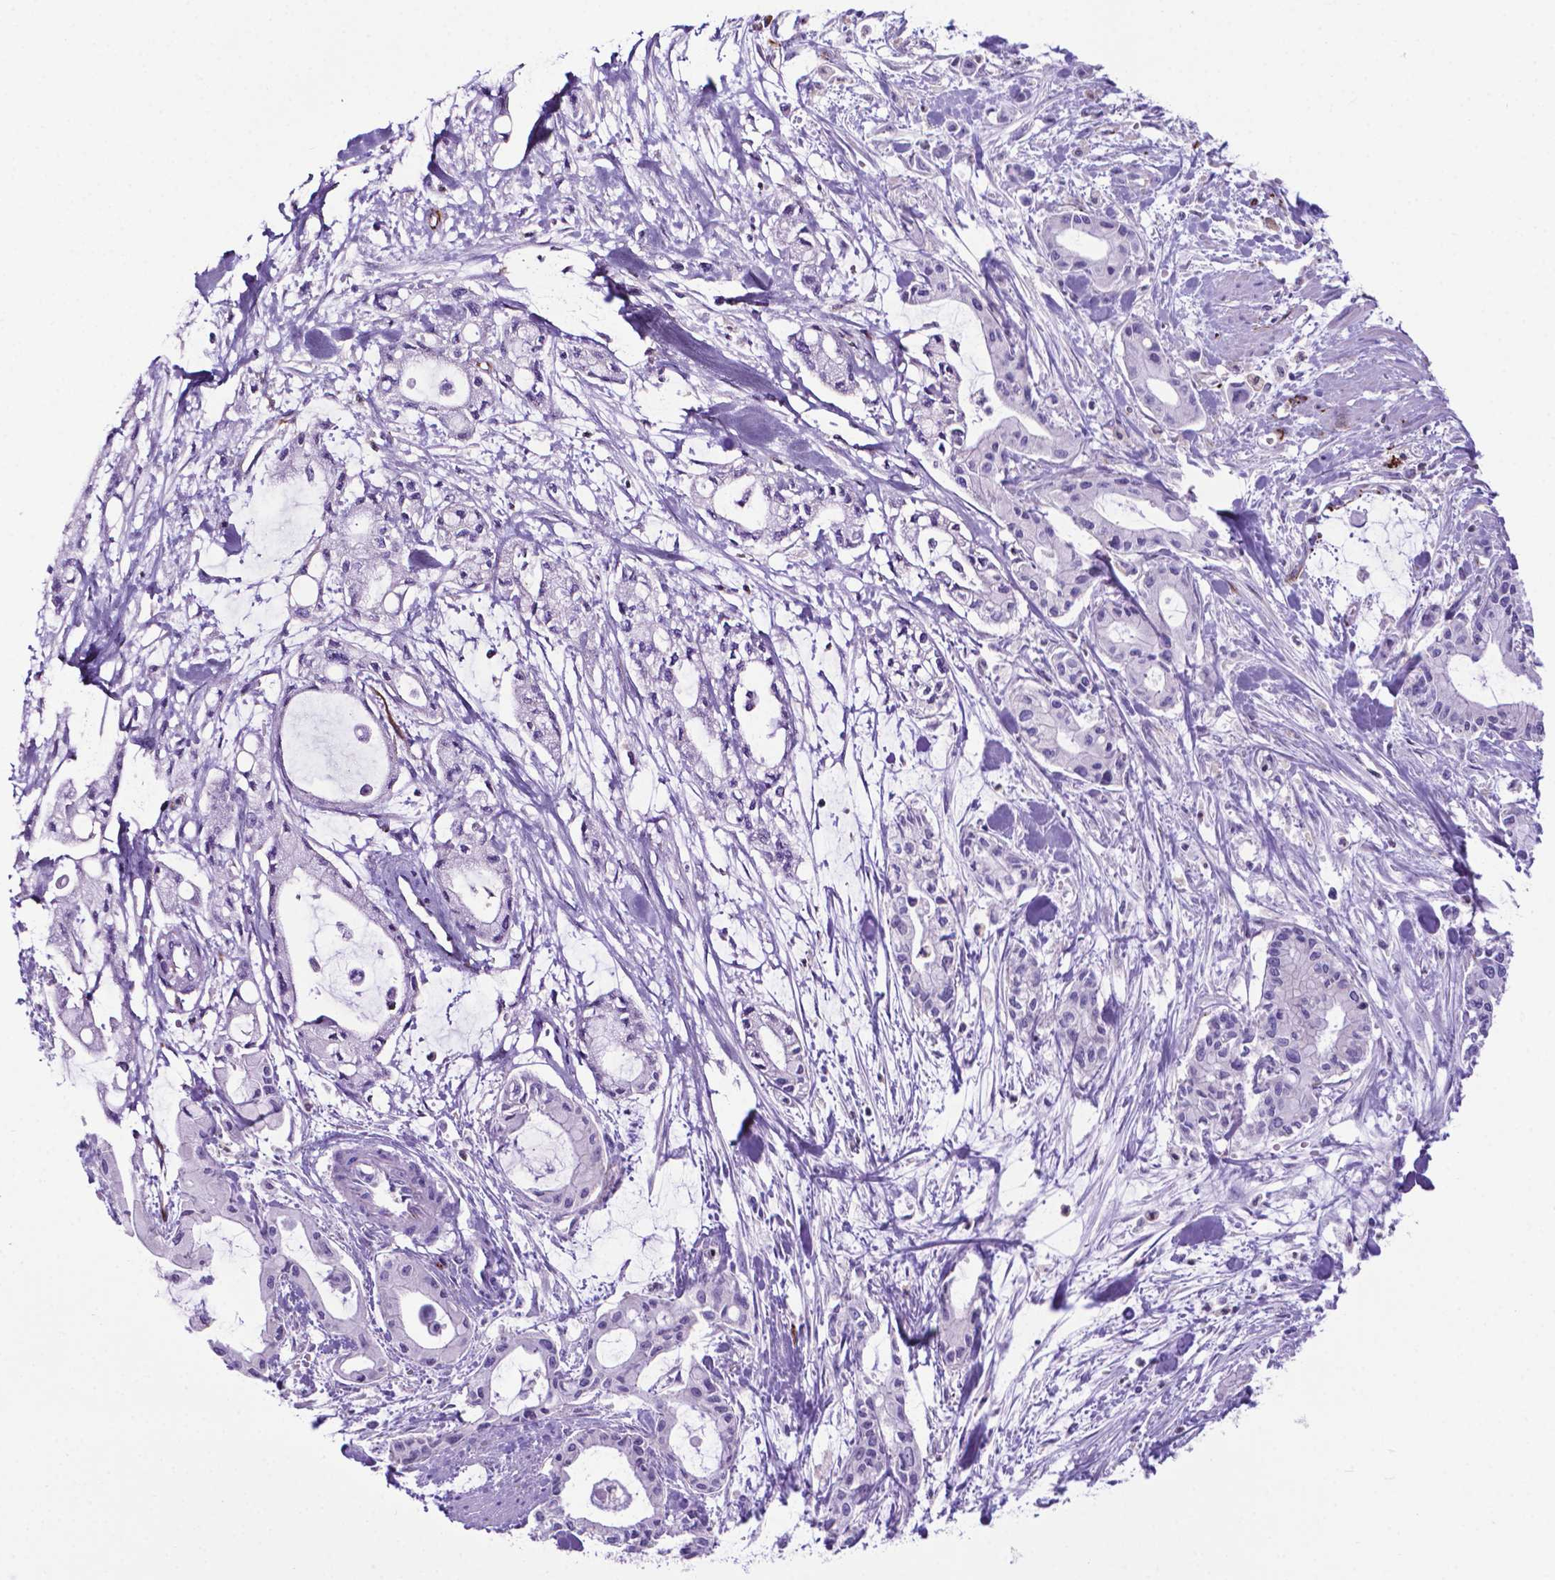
{"staining": {"intensity": "negative", "quantity": "none", "location": "none"}, "tissue": "pancreatic cancer", "cell_type": "Tumor cells", "image_type": "cancer", "snomed": [{"axis": "morphology", "description": "Adenocarcinoma, NOS"}, {"axis": "topography", "description": "Pancreas"}], "caption": "DAB (3,3'-diaminobenzidine) immunohistochemical staining of pancreatic cancer (adenocarcinoma) displays no significant expression in tumor cells.", "gene": "LZTR1", "patient": {"sex": "male", "age": 48}}